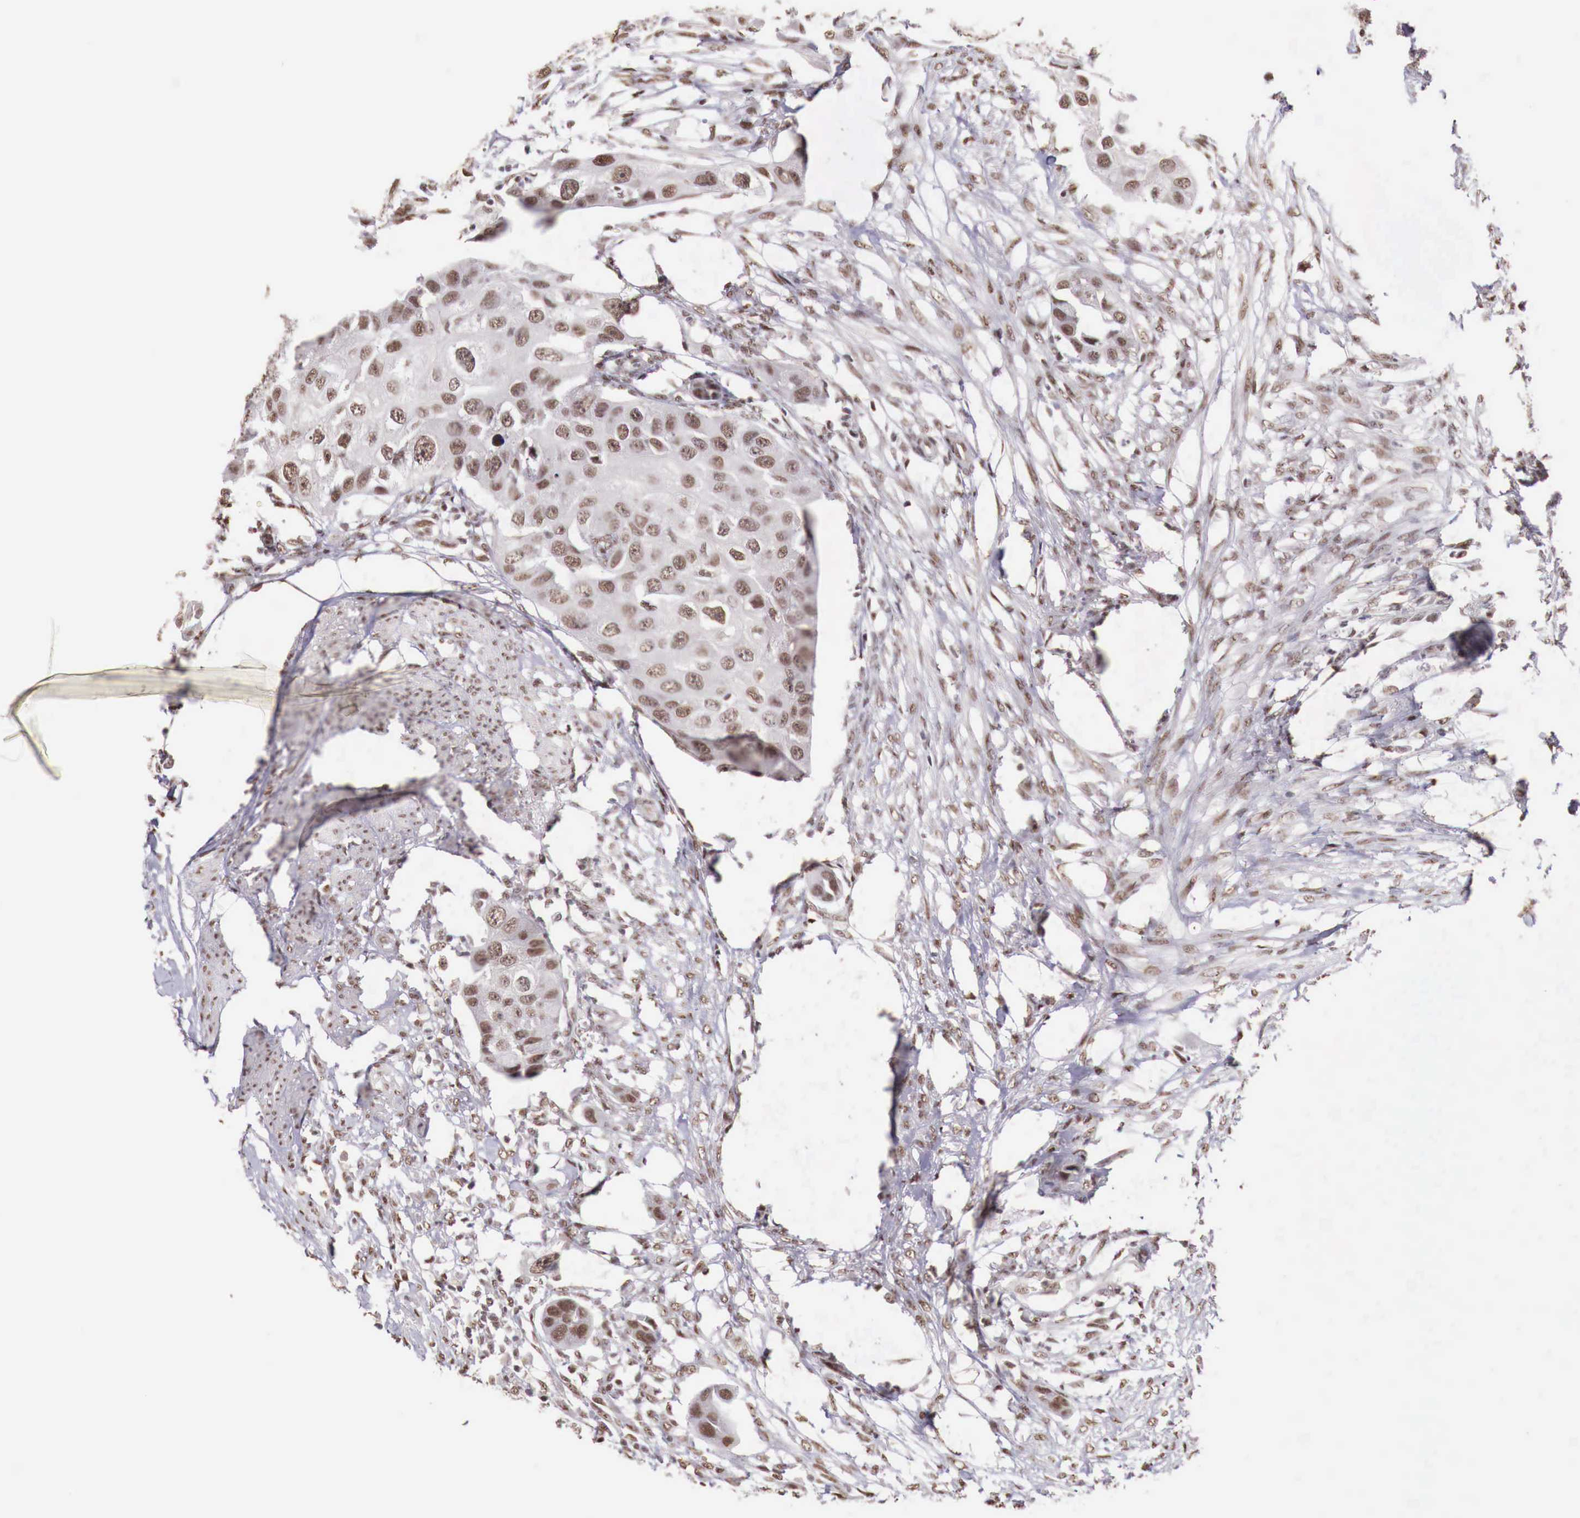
{"staining": {"intensity": "moderate", "quantity": "<25%", "location": "nuclear"}, "tissue": "urothelial cancer", "cell_type": "Tumor cells", "image_type": "cancer", "snomed": [{"axis": "morphology", "description": "Urothelial carcinoma, High grade"}, {"axis": "topography", "description": "Urinary bladder"}], "caption": "Protein analysis of urothelial cancer tissue exhibits moderate nuclear positivity in approximately <25% of tumor cells.", "gene": "FOXP2", "patient": {"sex": "male", "age": 55}}